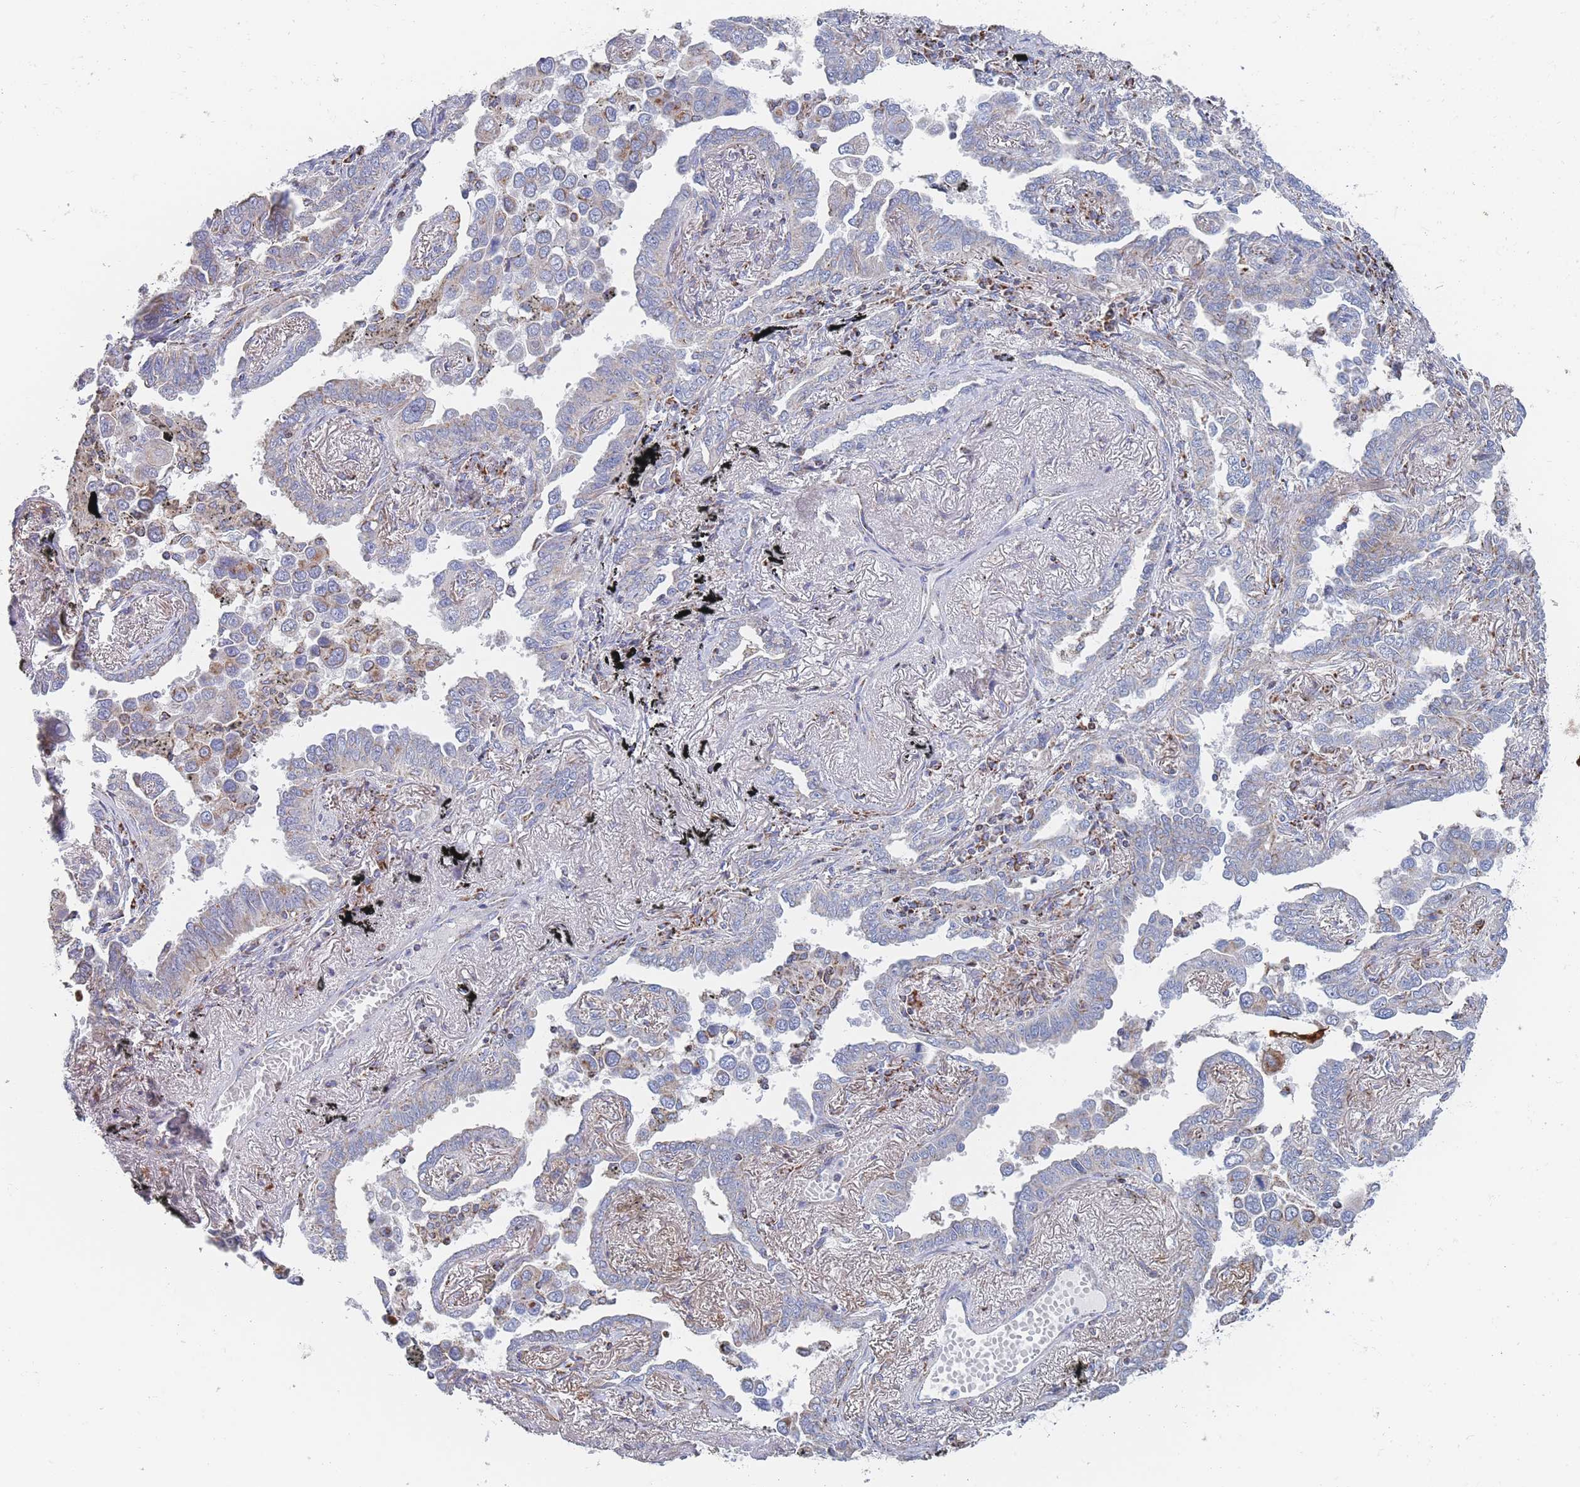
{"staining": {"intensity": "moderate", "quantity": "<25%", "location": "cytoplasmic/membranous"}, "tissue": "lung cancer", "cell_type": "Tumor cells", "image_type": "cancer", "snomed": [{"axis": "morphology", "description": "Adenocarcinoma, NOS"}, {"axis": "topography", "description": "Lung"}], "caption": "The immunohistochemical stain highlights moderate cytoplasmic/membranous expression in tumor cells of lung adenocarcinoma tissue. (Brightfield microscopy of DAB IHC at high magnification).", "gene": "IKZF4", "patient": {"sex": "male", "age": 67}}